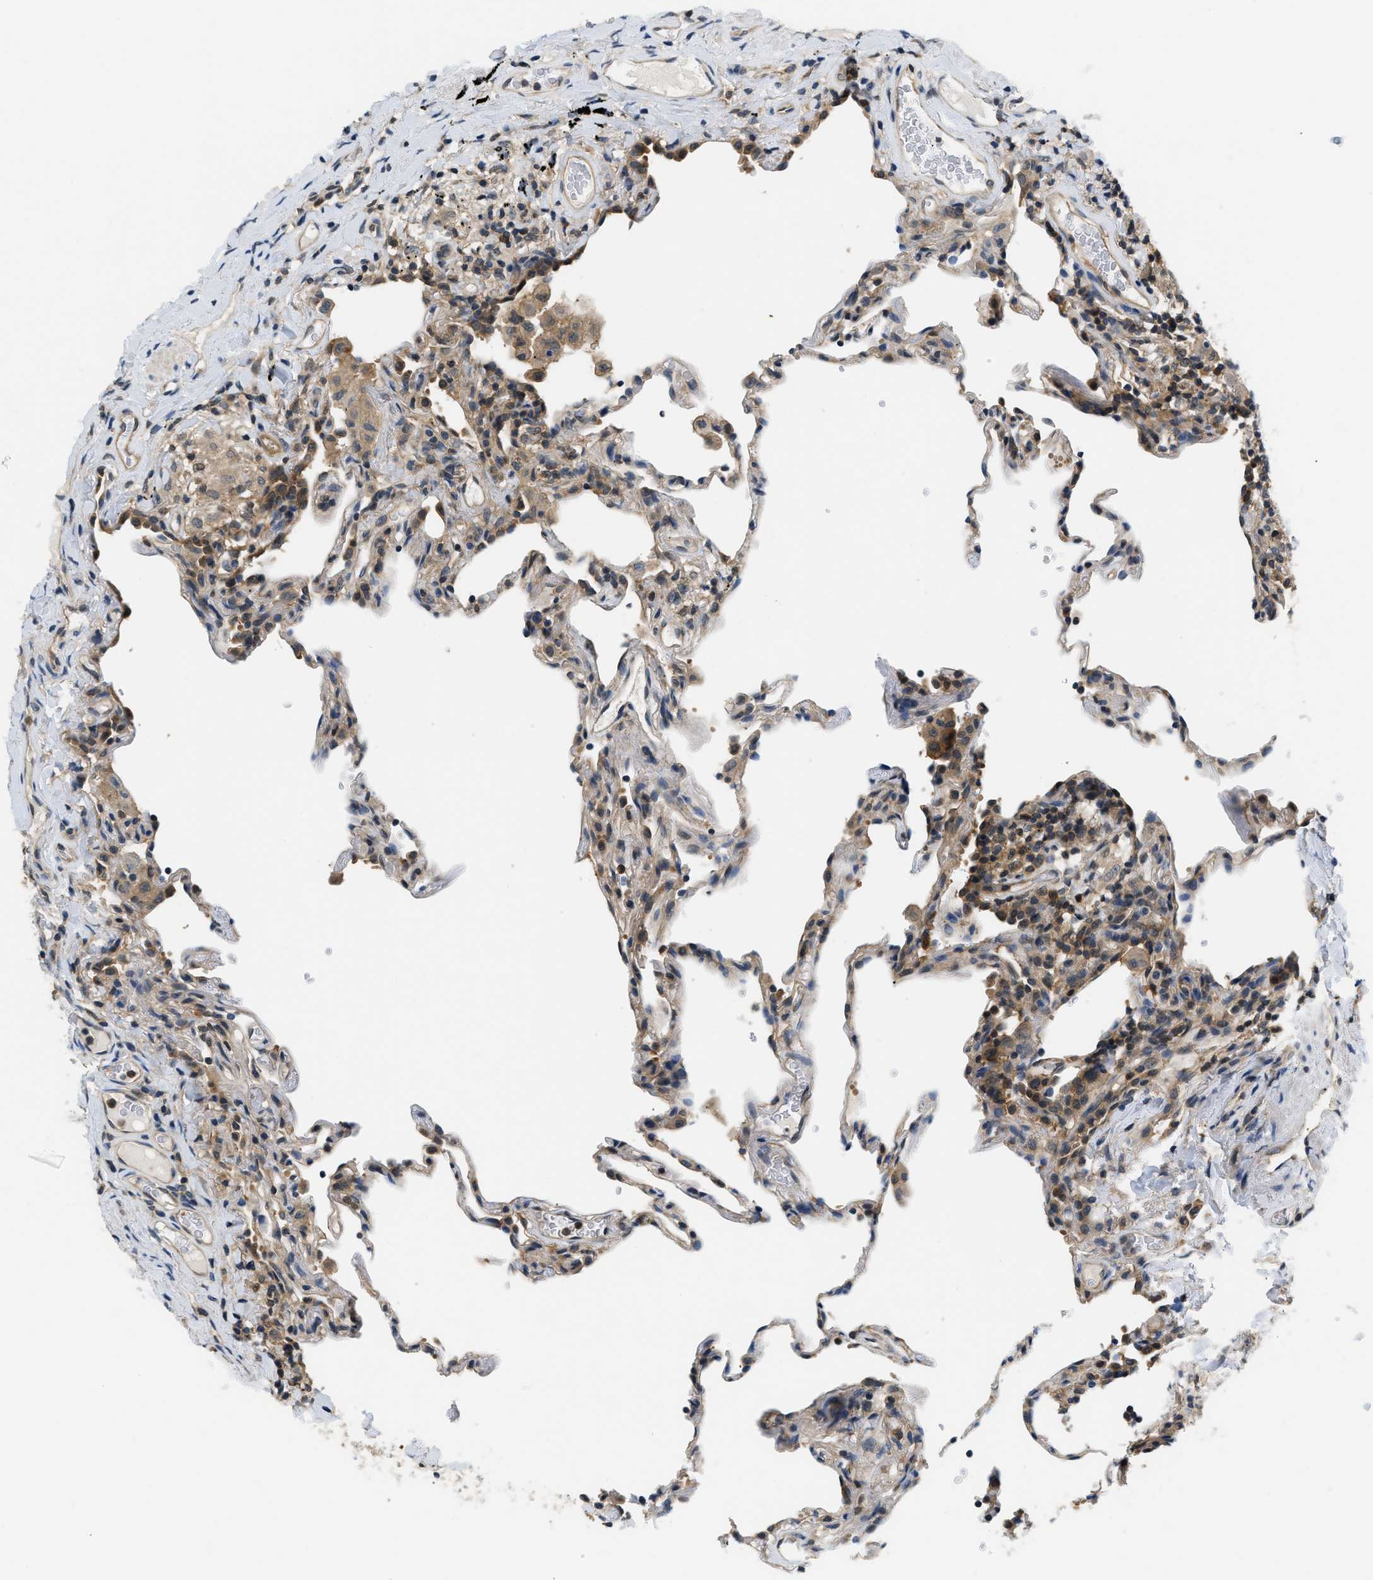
{"staining": {"intensity": "weak", "quantity": "25%-75%", "location": "cytoplasmic/membranous"}, "tissue": "lung", "cell_type": "Alveolar cells", "image_type": "normal", "snomed": [{"axis": "morphology", "description": "Normal tissue, NOS"}, {"axis": "topography", "description": "Lung"}], "caption": "Alveolar cells demonstrate low levels of weak cytoplasmic/membranous staining in about 25%-75% of cells in unremarkable human lung. The protein is stained brown, and the nuclei are stained in blue (DAB IHC with brightfield microscopy, high magnification).", "gene": "EIF4EBP2", "patient": {"sex": "male", "age": 59}}